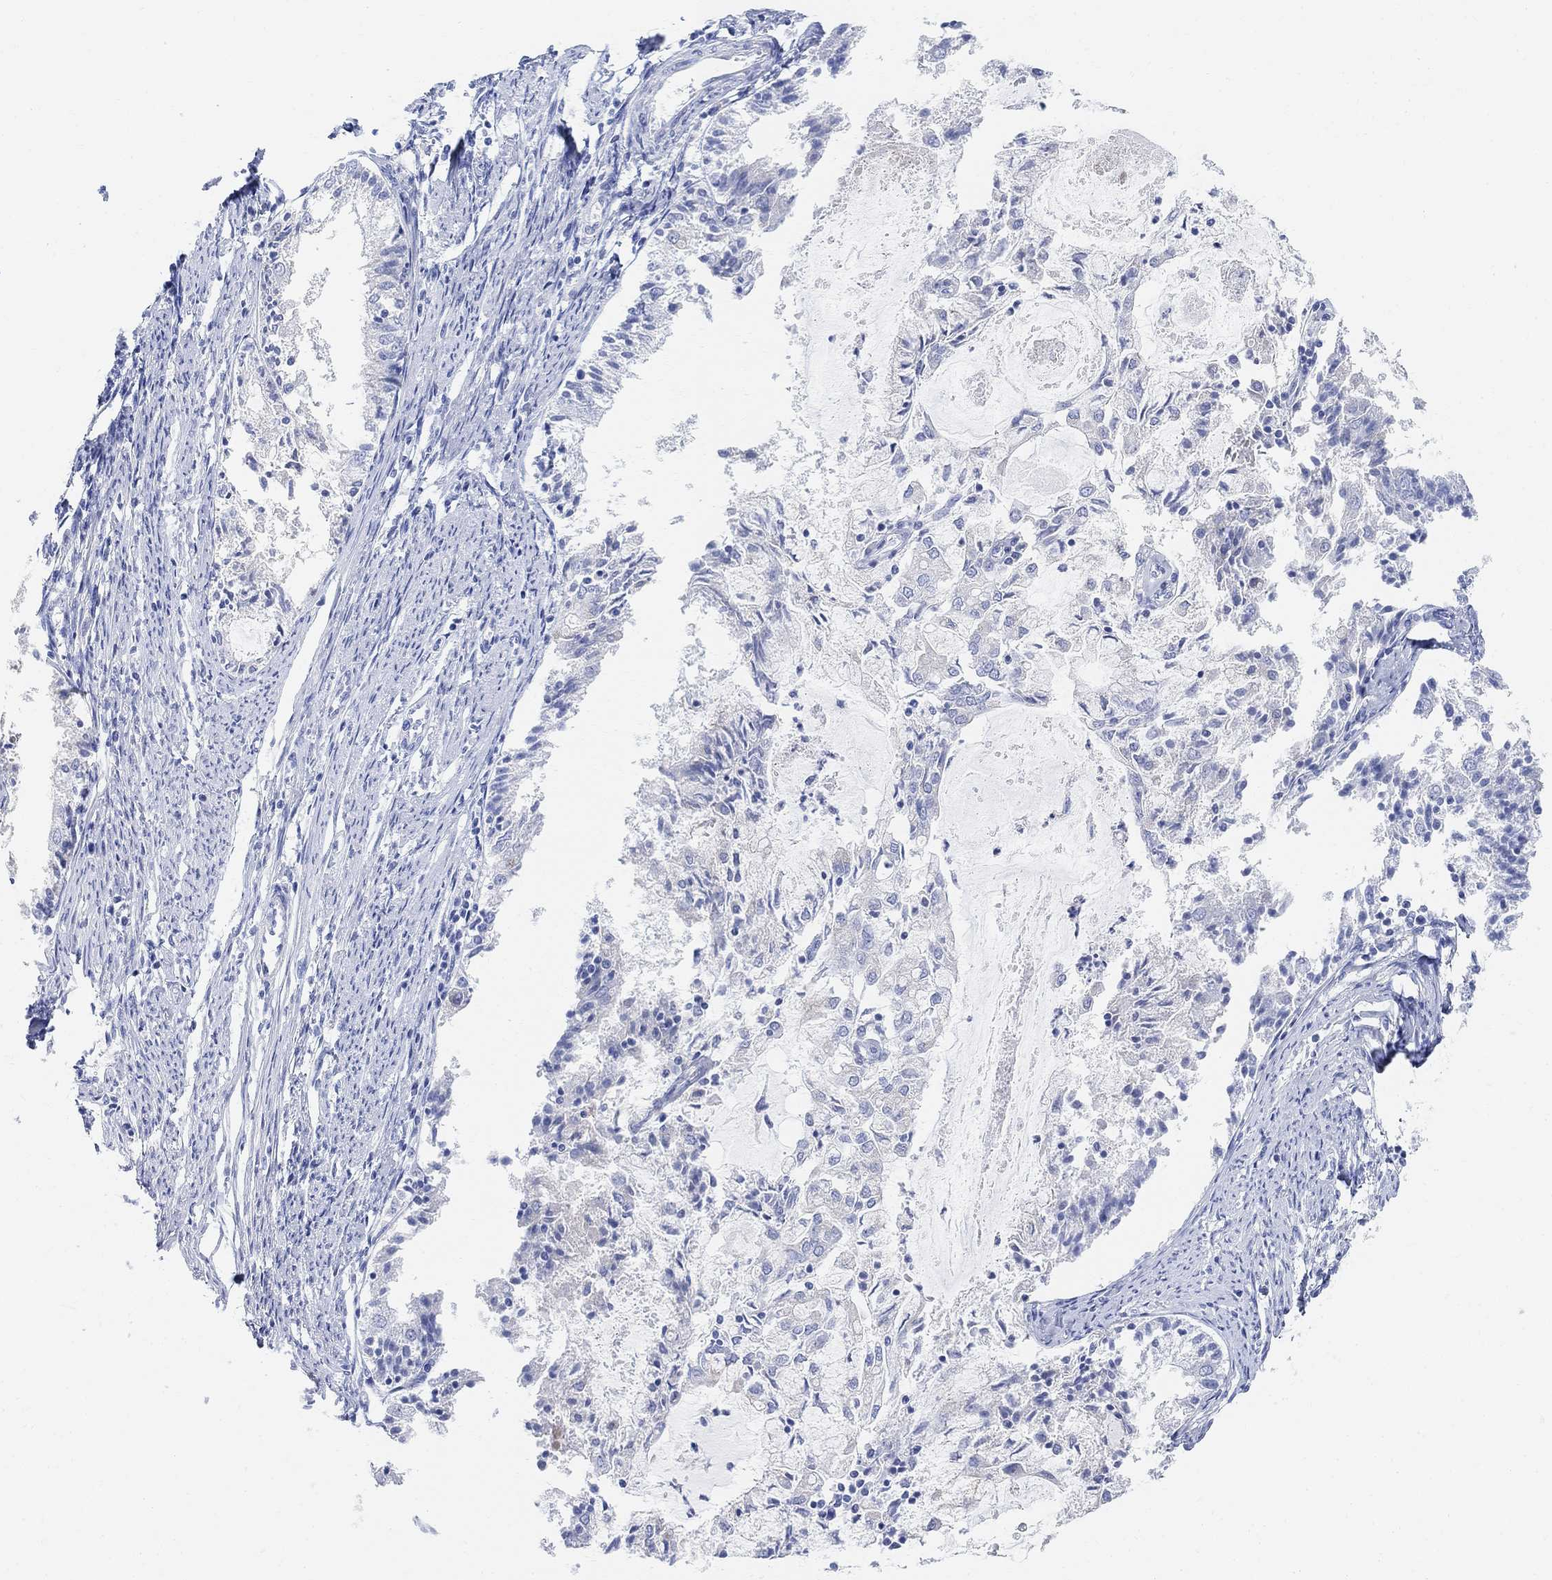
{"staining": {"intensity": "negative", "quantity": "none", "location": "none"}, "tissue": "endometrial cancer", "cell_type": "Tumor cells", "image_type": "cancer", "snomed": [{"axis": "morphology", "description": "Adenocarcinoma, NOS"}, {"axis": "topography", "description": "Endometrium"}], "caption": "IHC of human adenocarcinoma (endometrial) shows no expression in tumor cells.", "gene": "RETNLB", "patient": {"sex": "female", "age": 57}}